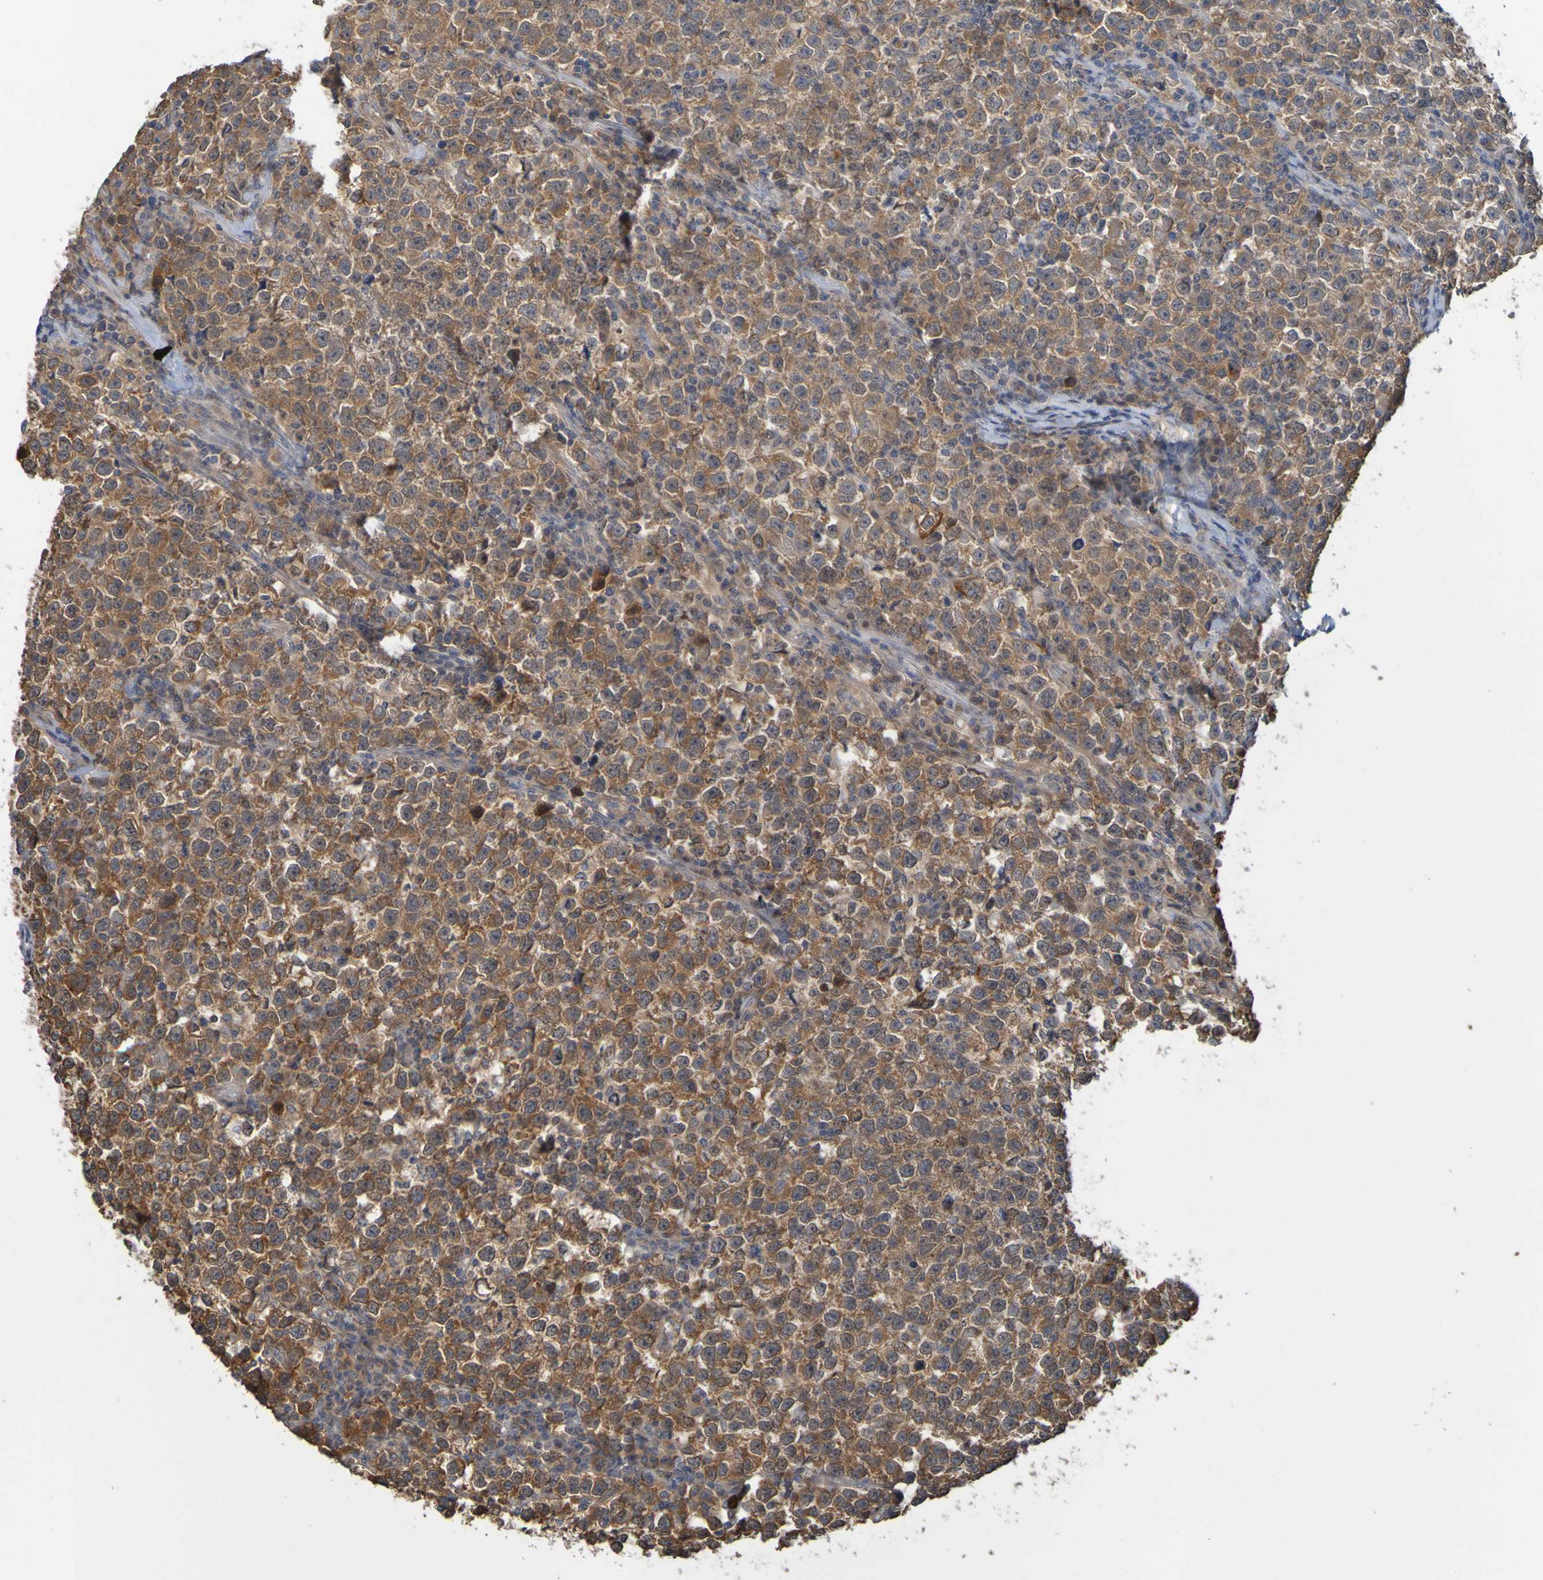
{"staining": {"intensity": "moderate", "quantity": ">75%", "location": "cytoplasmic/membranous"}, "tissue": "testis cancer", "cell_type": "Tumor cells", "image_type": "cancer", "snomed": [{"axis": "morphology", "description": "Seminoma, NOS"}, {"axis": "topography", "description": "Testis"}], "caption": "This is a micrograph of IHC staining of seminoma (testis), which shows moderate expression in the cytoplasmic/membranous of tumor cells.", "gene": "NAV2", "patient": {"sex": "male", "age": 43}}